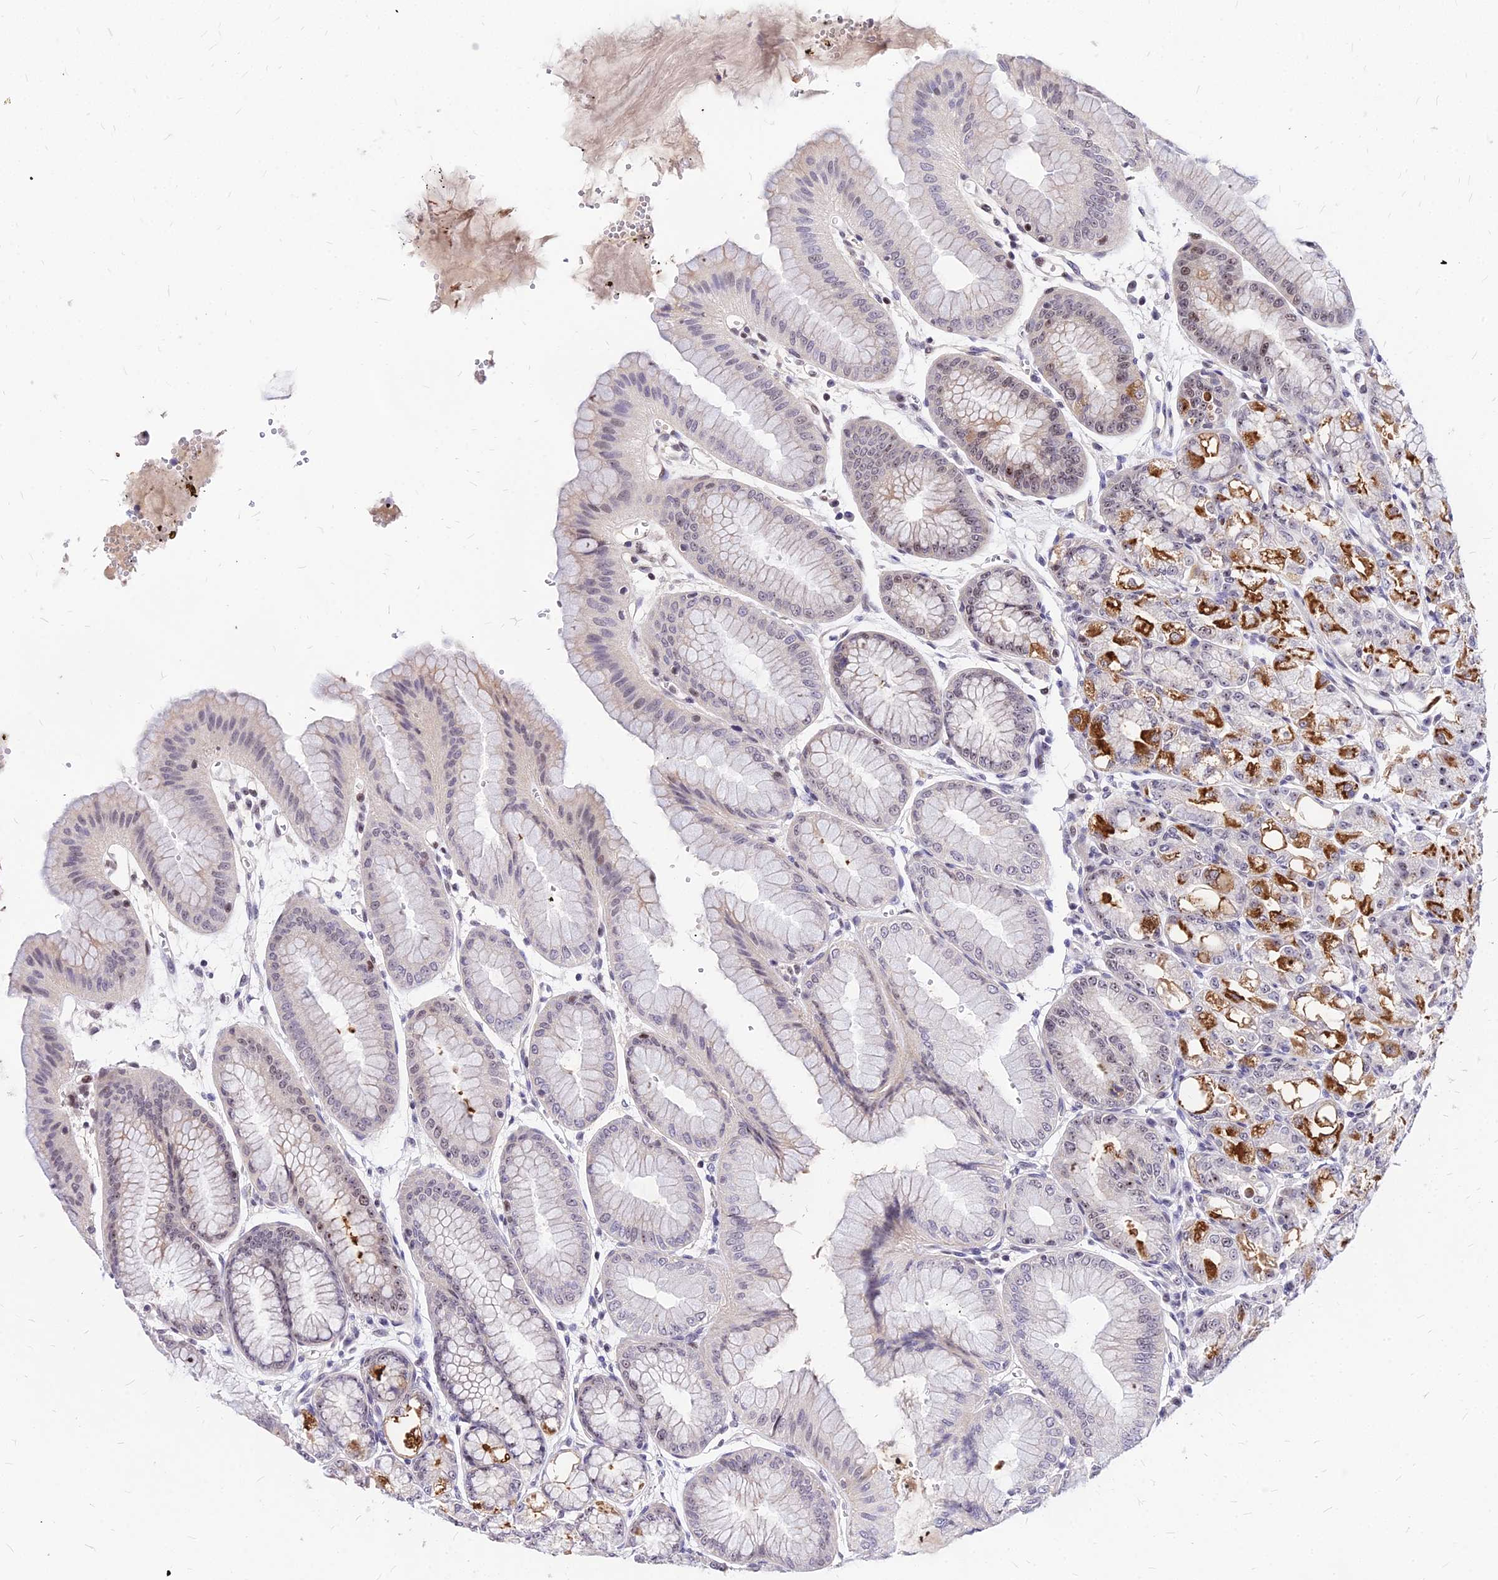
{"staining": {"intensity": "strong", "quantity": "<25%", "location": "cytoplasmic/membranous,nuclear"}, "tissue": "stomach", "cell_type": "Glandular cells", "image_type": "normal", "snomed": [{"axis": "morphology", "description": "Normal tissue, NOS"}, {"axis": "topography", "description": "Stomach, lower"}], "caption": "A micrograph of human stomach stained for a protein demonstrates strong cytoplasmic/membranous,nuclear brown staining in glandular cells. (Stains: DAB in brown, nuclei in blue, Microscopy: brightfield microscopy at high magnification).", "gene": "DDX55", "patient": {"sex": "male", "age": 71}}